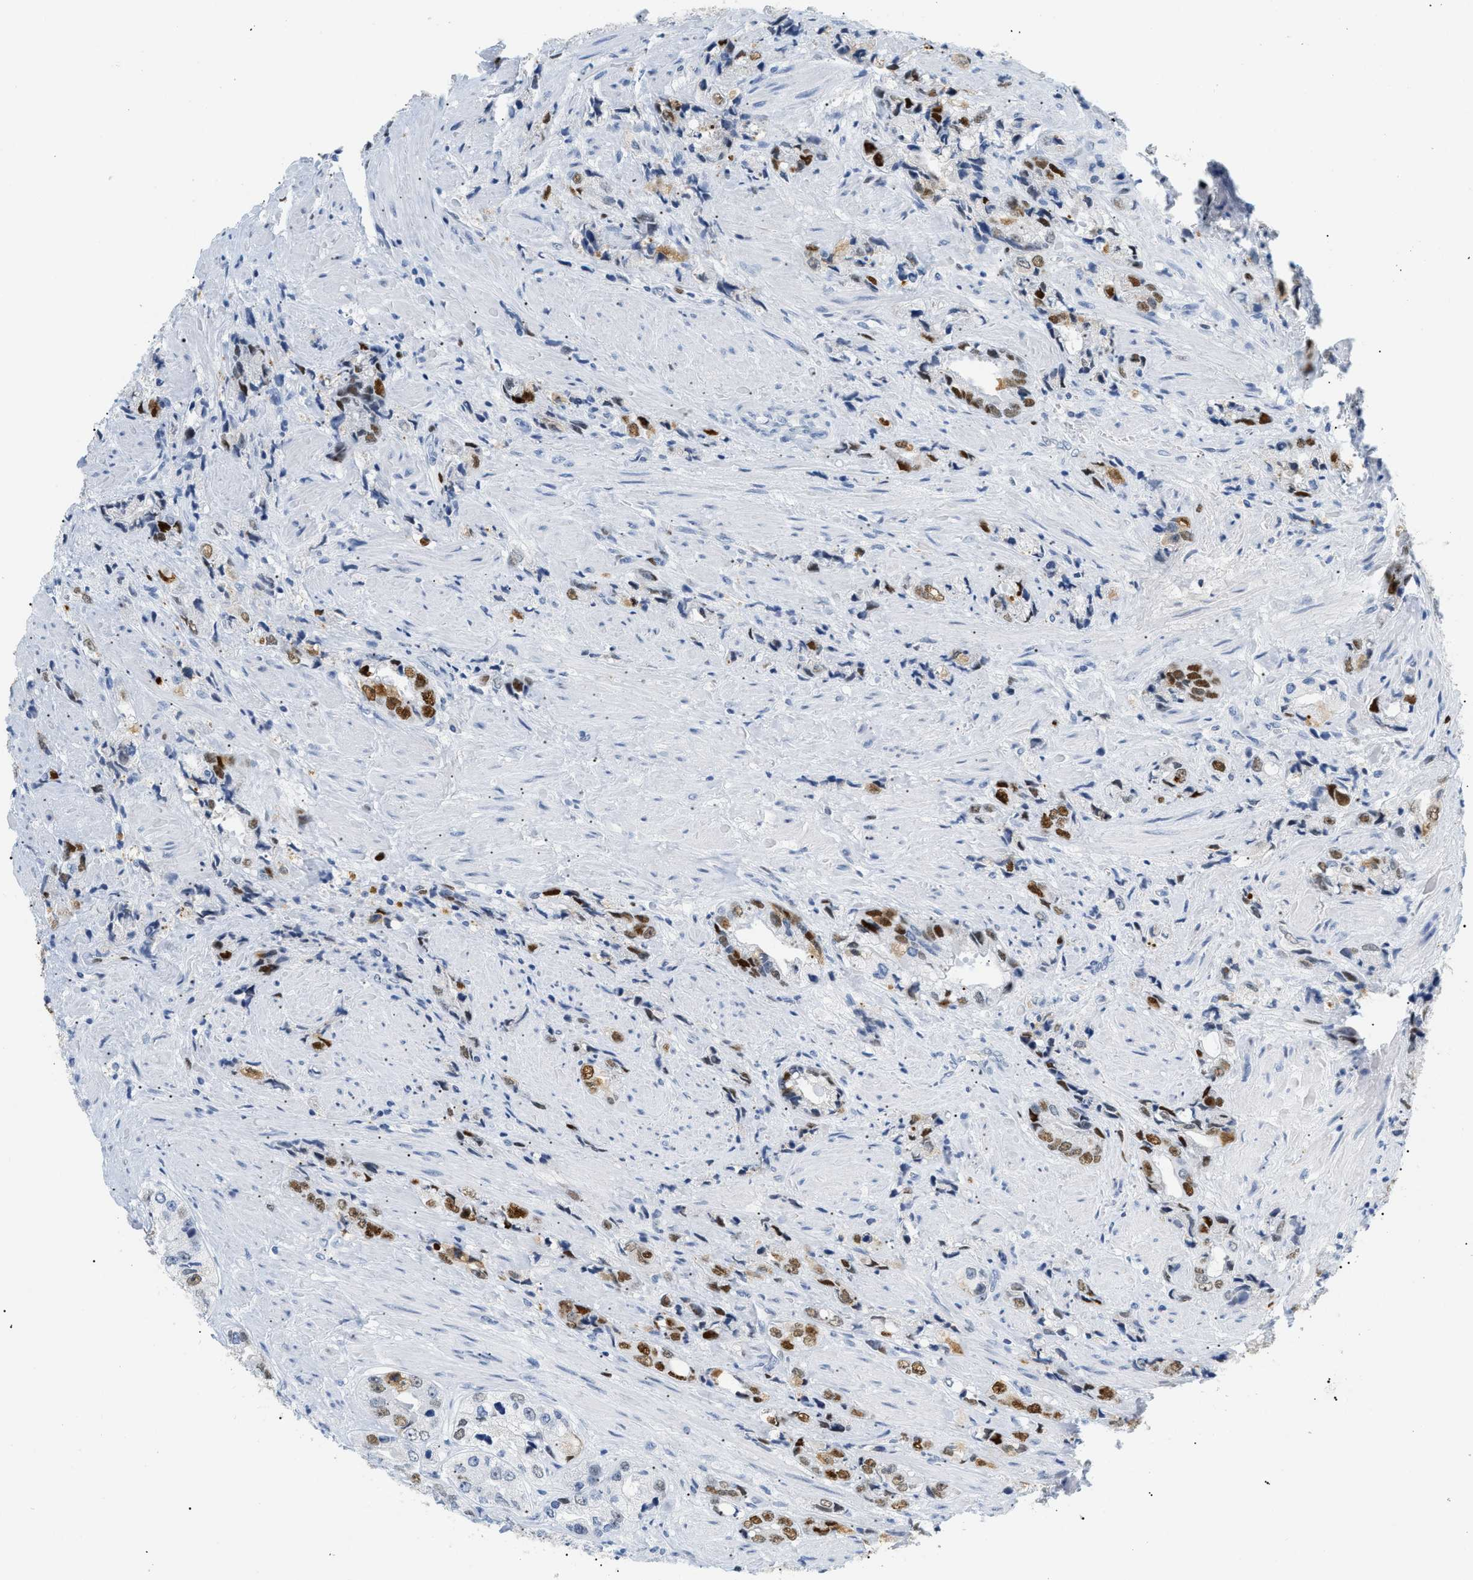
{"staining": {"intensity": "moderate", "quantity": "25%-75%", "location": "nuclear"}, "tissue": "prostate cancer", "cell_type": "Tumor cells", "image_type": "cancer", "snomed": [{"axis": "morphology", "description": "Adenocarcinoma, High grade"}, {"axis": "topography", "description": "Prostate"}], "caption": "IHC image of prostate adenocarcinoma (high-grade) stained for a protein (brown), which displays medium levels of moderate nuclear expression in about 25%-75% of tumor cells.", "gene": "MCM7", "patient": {"sex": "male", "age": 61}}